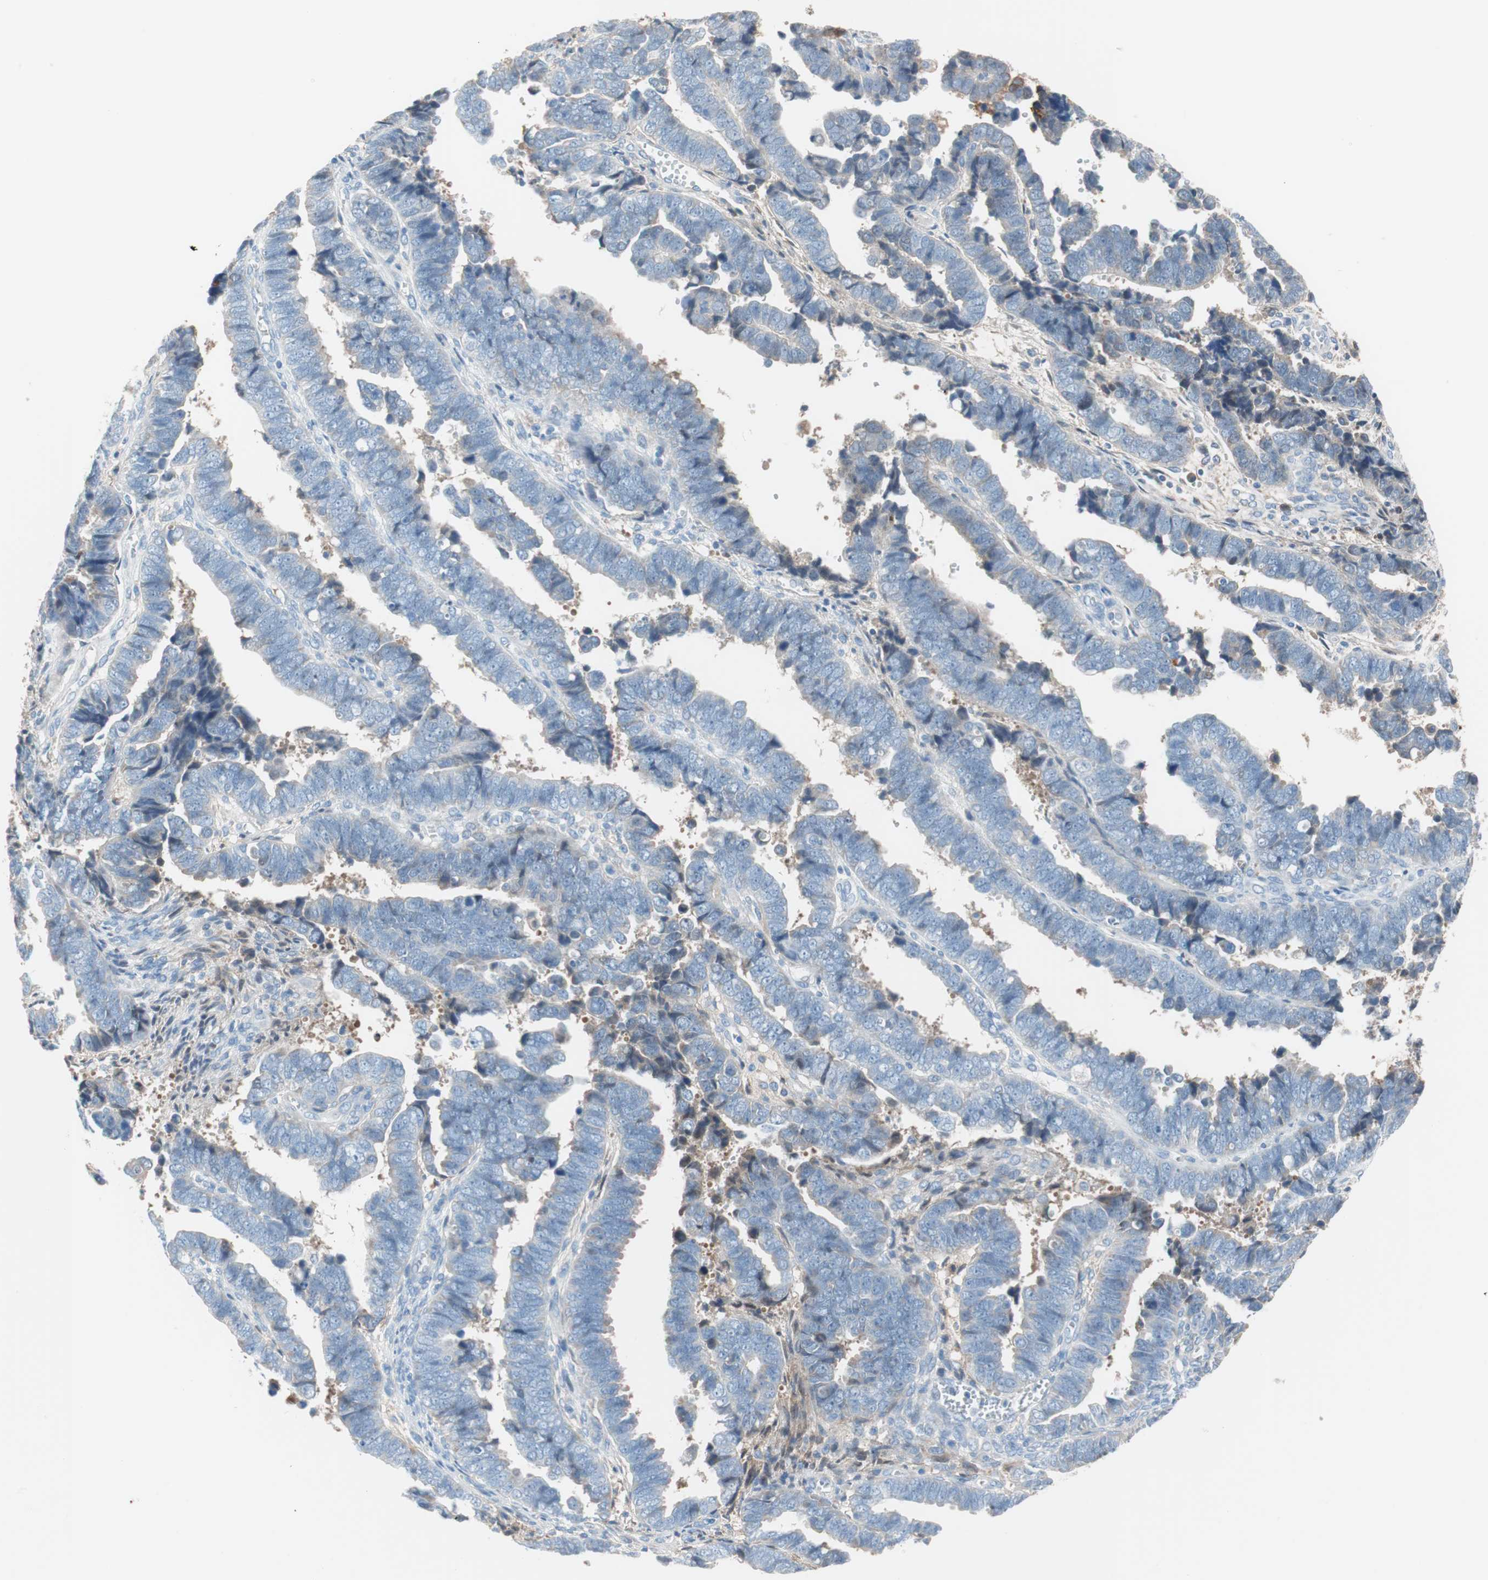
{"staining": {"intensity": "negative", "quantity": "none", "location": "none"}, "tissue": "endometrial cancer", "cell_type": "Tumor cells", "image_type": "cancer", "snomed": [{"axis": "morphology", "description": "Adenocarcinoma, NOS"}, {"axis": "topography", "description": "Endometrium"}], "caption": "Endometrial adenocarcinoma was stained to show a protein in brown. There is no significant positivity in tumor cells.", "gene": "RBP4", "patient": {"sex": "female", "age": 75}}